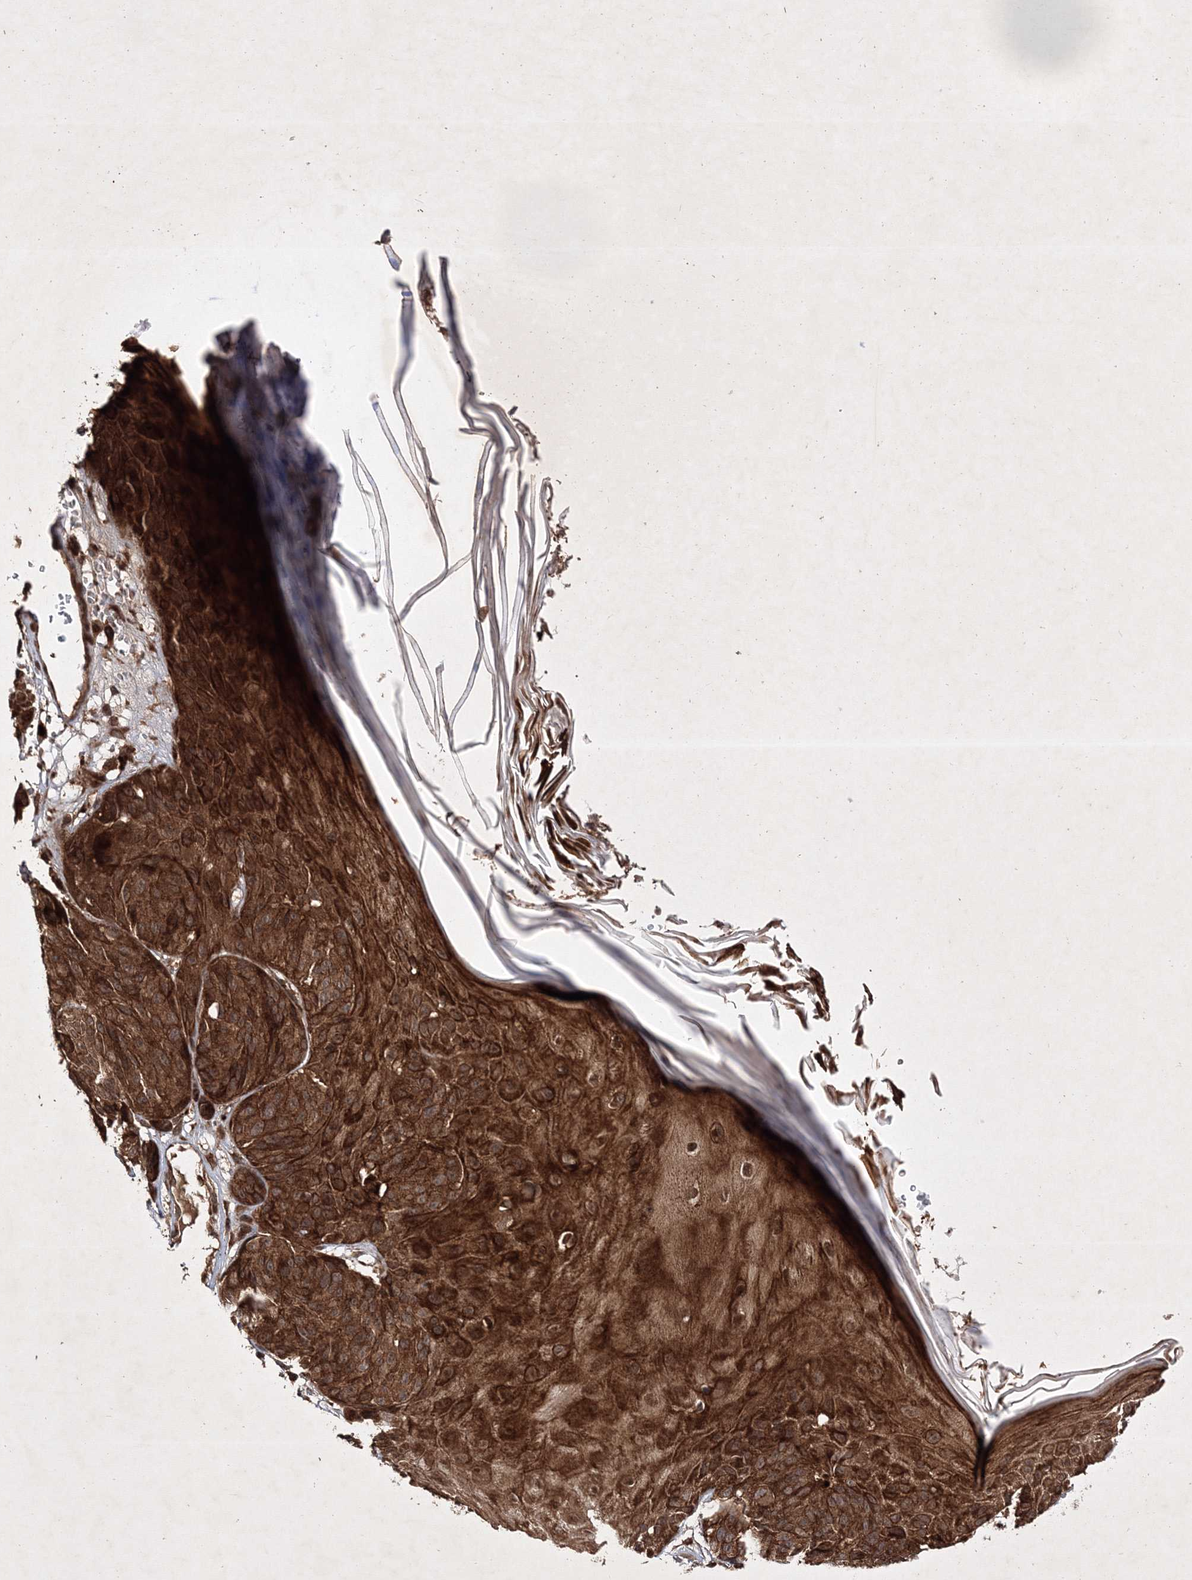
{"staining": {"intensity": "strong", "quantity": ">75%", "location": "cytoplasmic/membranous"}, "tissue": "melanoma", "cell_type": "Tumor cells", "image_type": "cancer", "snomed": [{"axis": "morphology", "description": "Malignant melanoma, NOS"}, {"axis": "topography", "description": "Skin"}], "caption": "A high amount of strong cytoplasmic/membranous expression is seen in approximately >75% of tumor cells in melanoma tissue. (IHC, brightfield microscopy, high magnification).", "gene": "DNAJC13", "patient": {"sex": "male", "age": 83}}